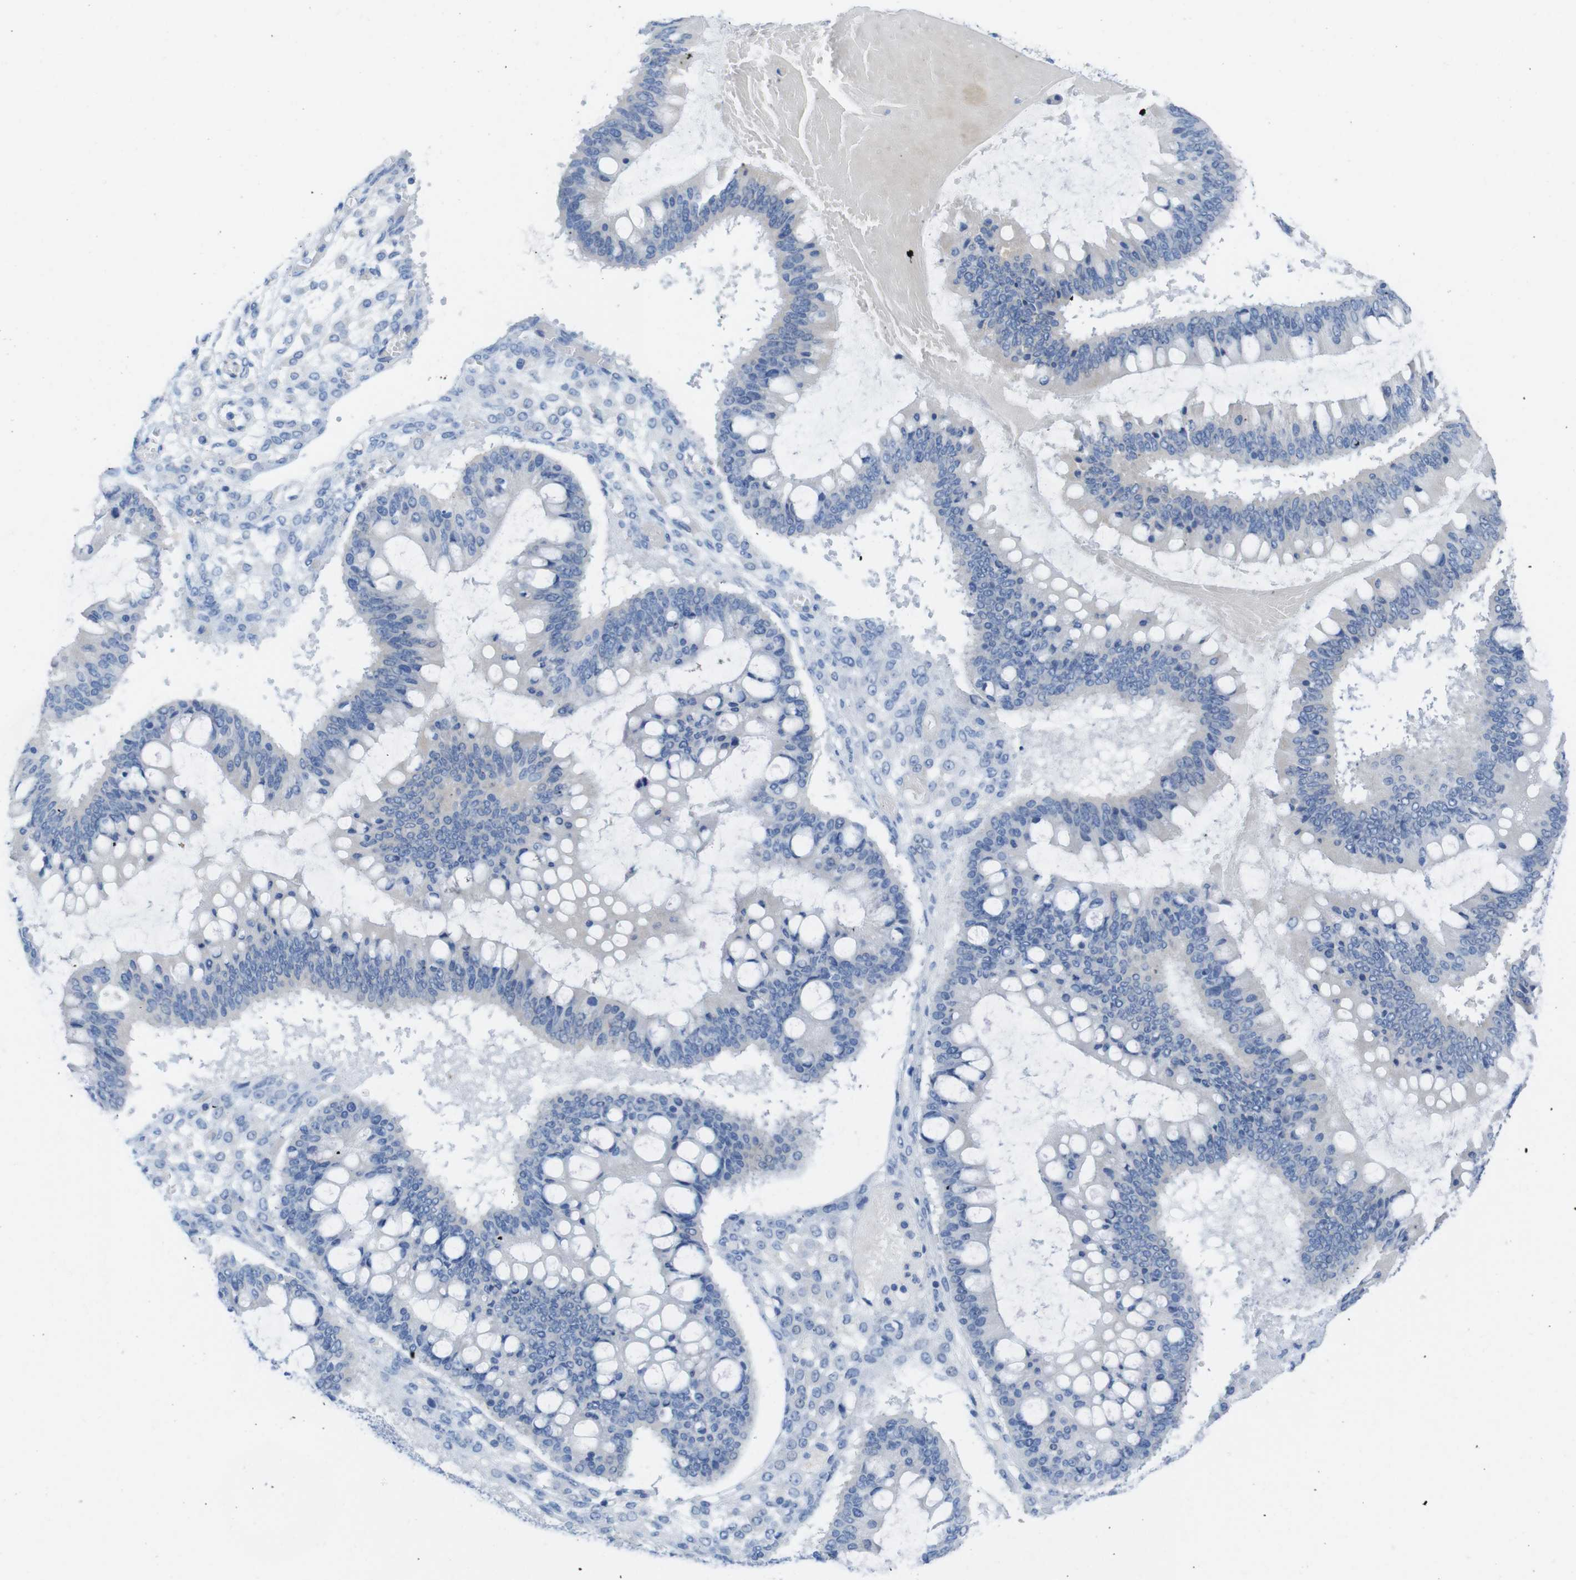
{"staining": {"intensity": "negative", "quantity": "none", "location": "none"}, "tissue": "ovarian cancer", "cell_type": "Tumor cells", "image_type": "cancer", "snomed": [{"axis": "morphology", "description": "Cystadenocarcinoma, mucinous, NOS"}, {"axis": "topography", "description": "Ovary"}], "caption": "This is an immunohistochemistry micrograph of human mucinous cystadenocarcinoma (ovarian). There is no staining in tumor cells.", "gene": "LAG3", "patient": {"sex": "female", "age": 73}}